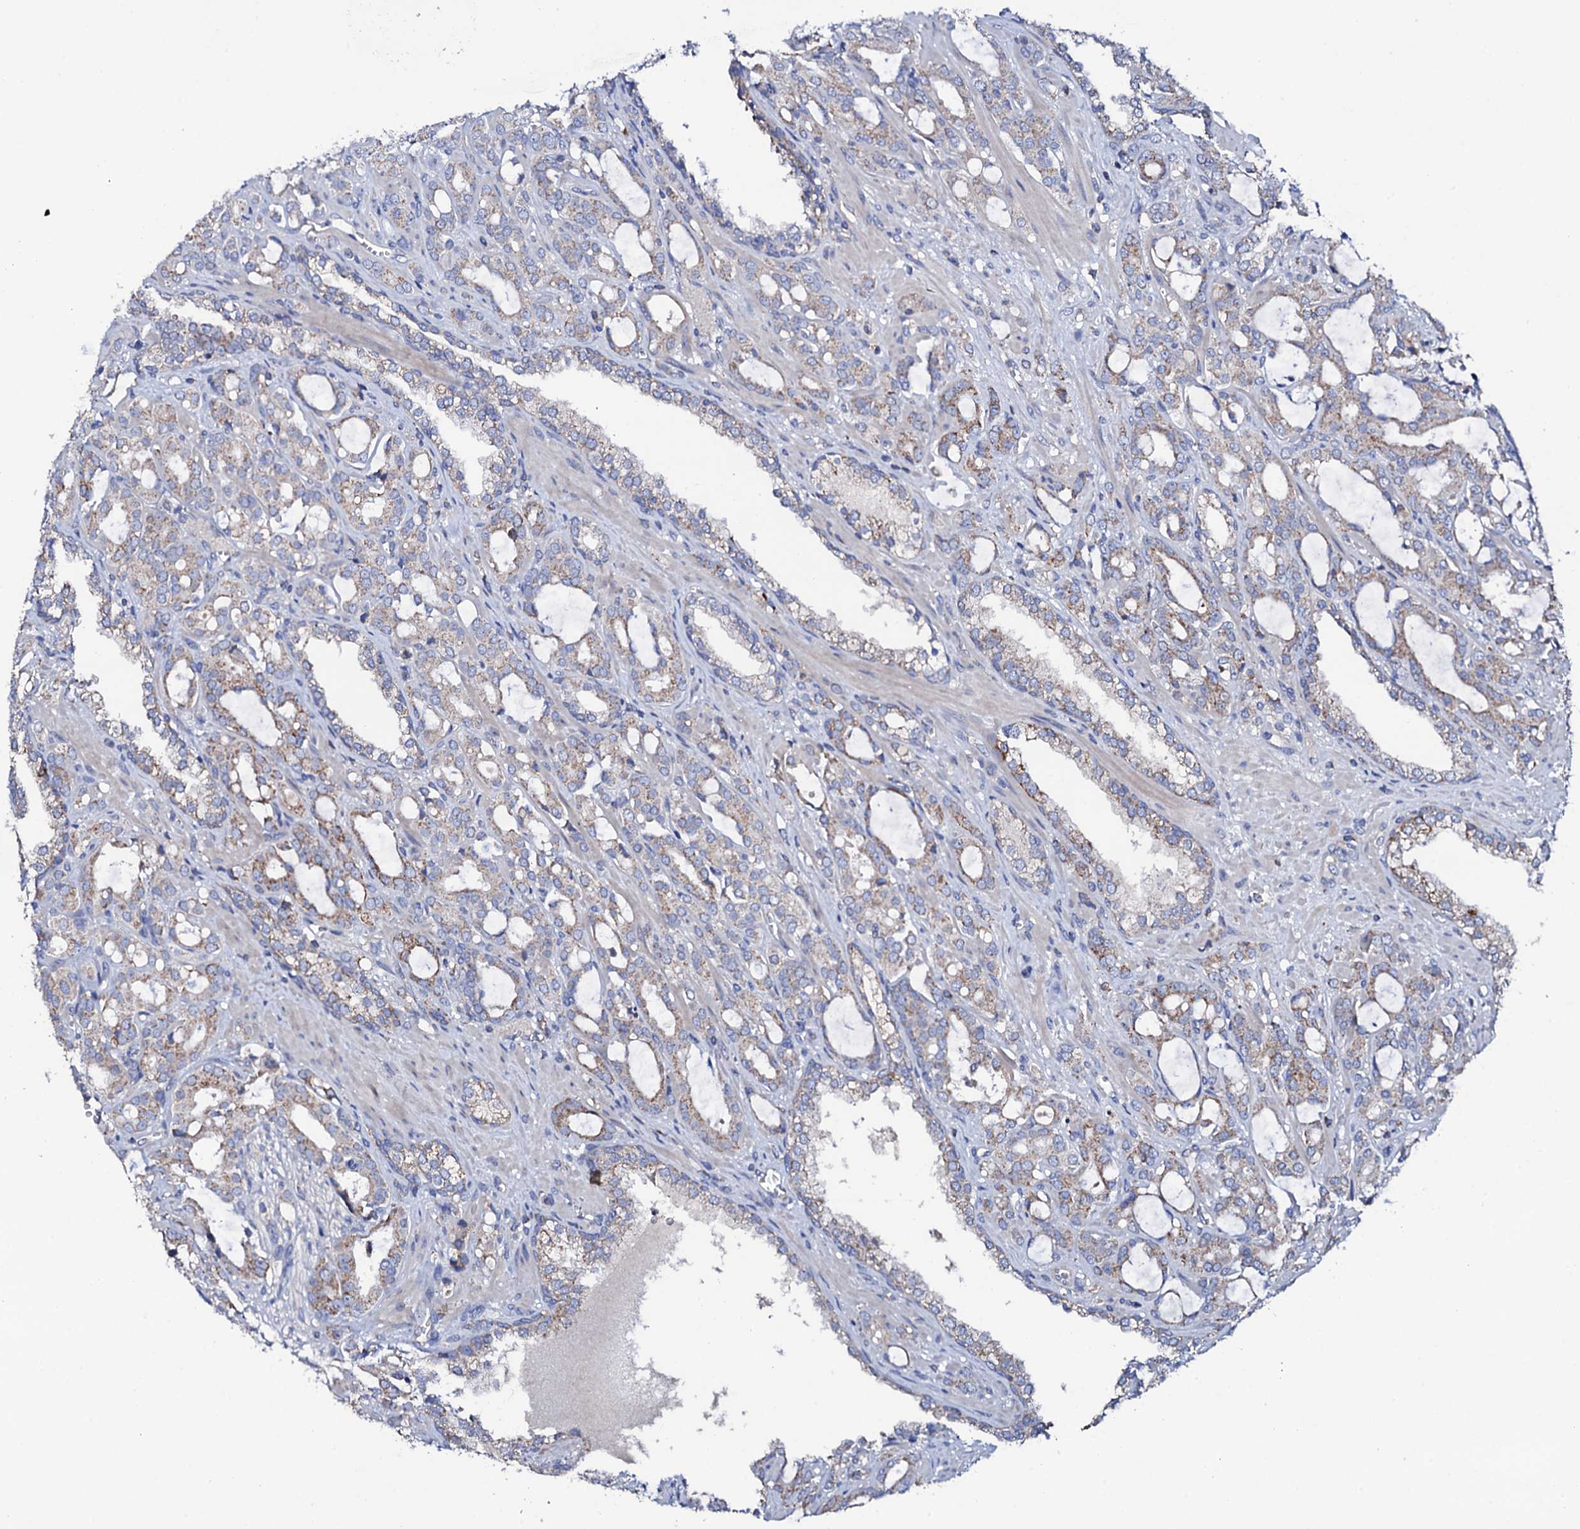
{"staining": {"intensity": "weak", "quantity": "25%-75%", "location": "cytoplasmic/membranous"}, "tissue": "prostate cancer", "cell_type": "Tumor cells", "image_type": "cancer", "snomed": [{"axis": "morphology", "description": "Adenocarcinoma, High grade"}, {"axis": "topography", "description": "Prostate"}], "caption": "This photomicrograph demonstrates IHC staining of human prostate cancer (adenocarcinoma (high-grade)), with low weak cytoplasmic/membranous expression in about 25%-75% of tumor cells.", "gene": "TCAF2", "patient": {"sex": "male", "age": 72}}